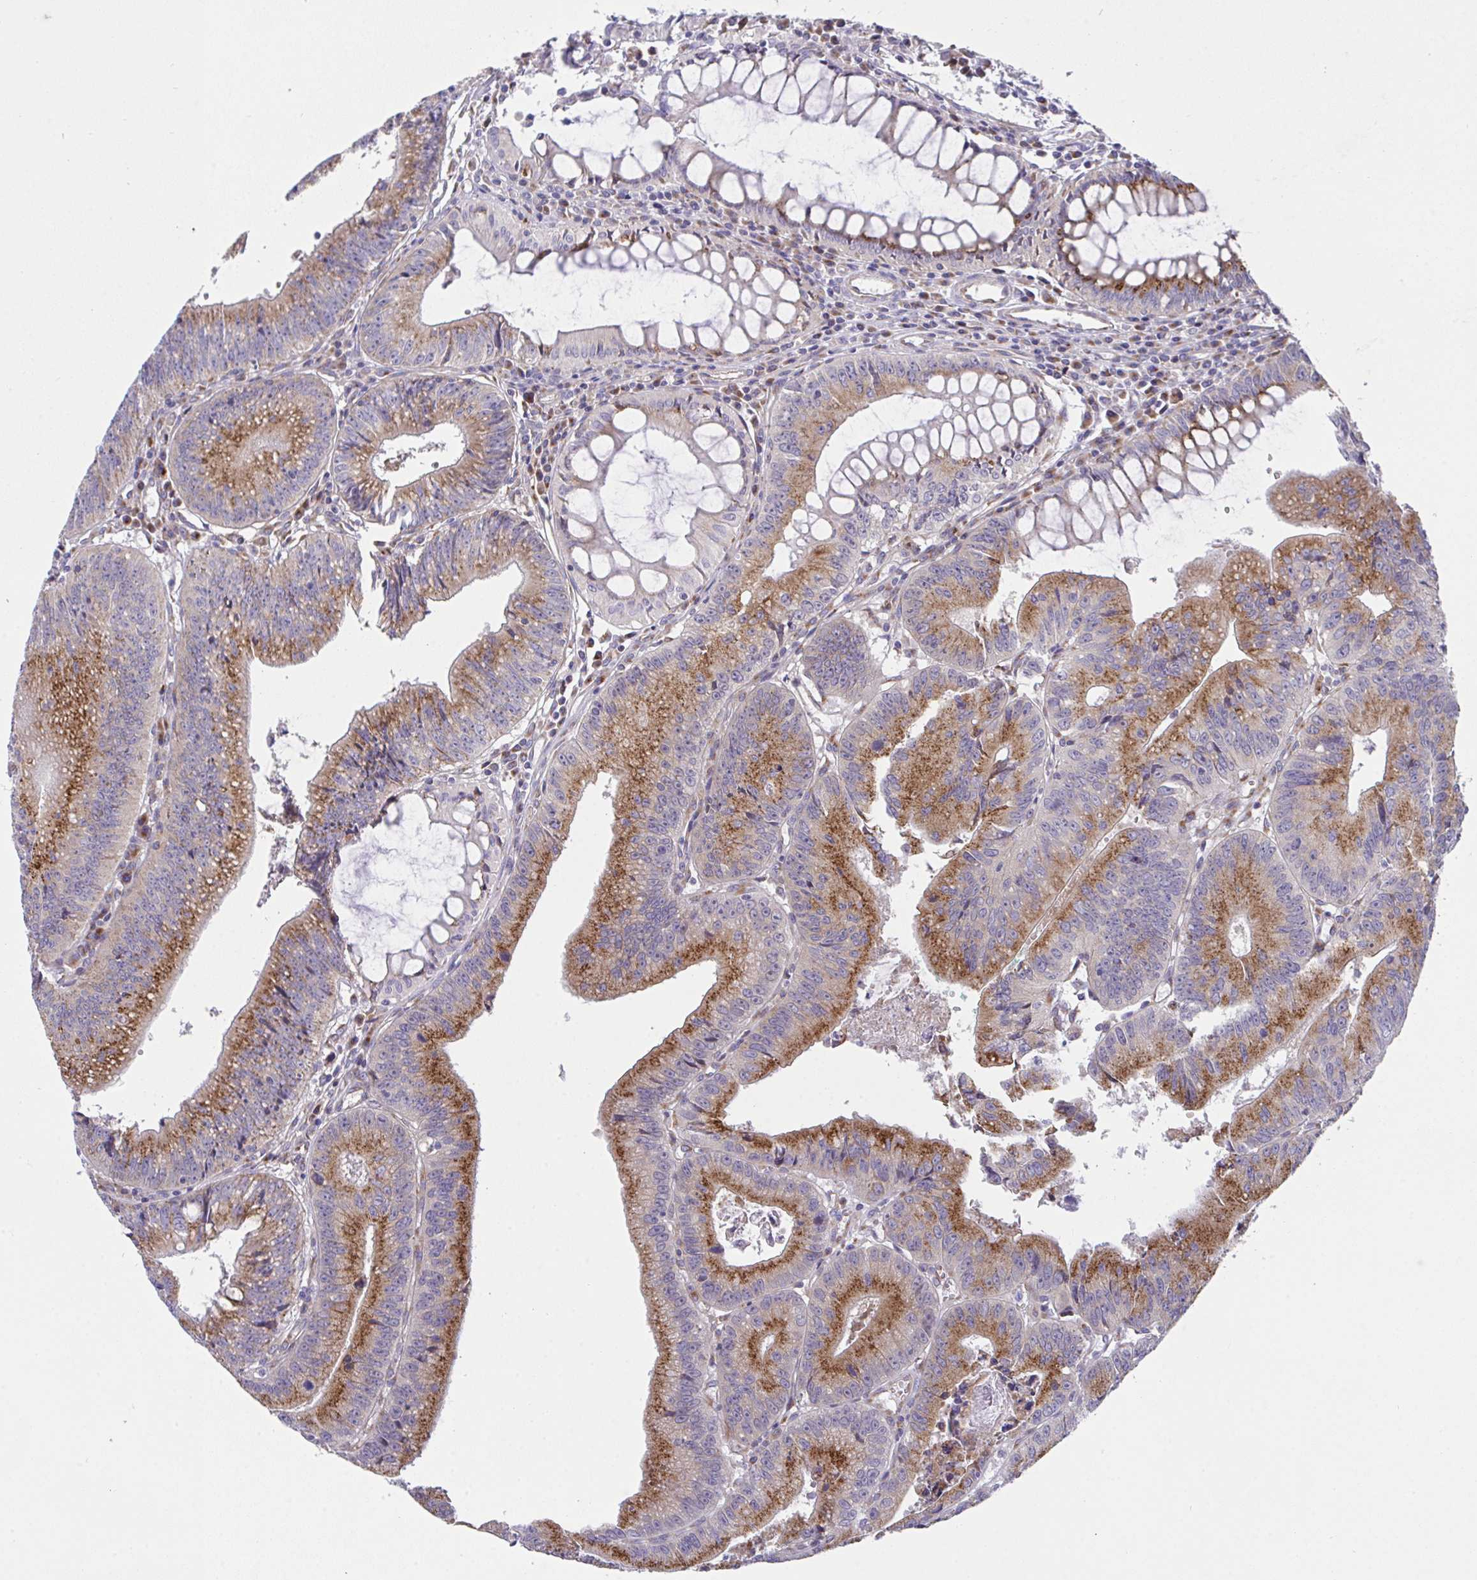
{"staining": {"intensity": "moderate", "quantity": ">75%", "location": "cytoplasmic/membranous"}, "tissue": "colorectal cancer", "cell_type": "Tumor cells", "image_type": "cancer", "snomed": [{"axis": "morphology", "description": "Adenocarcinoma, NOS"}, {"axis": "topography", "description": "Rectum"}], "caption": "Approximately >75% of tumor cells in human colorectal adenocarcinoma exhibit moderate cytoplasmic/membranous protein staining as visualized by brown immunohistochemical staining.", "gene": "MIA3", "patient": {"sex": "female", "age": 81}}